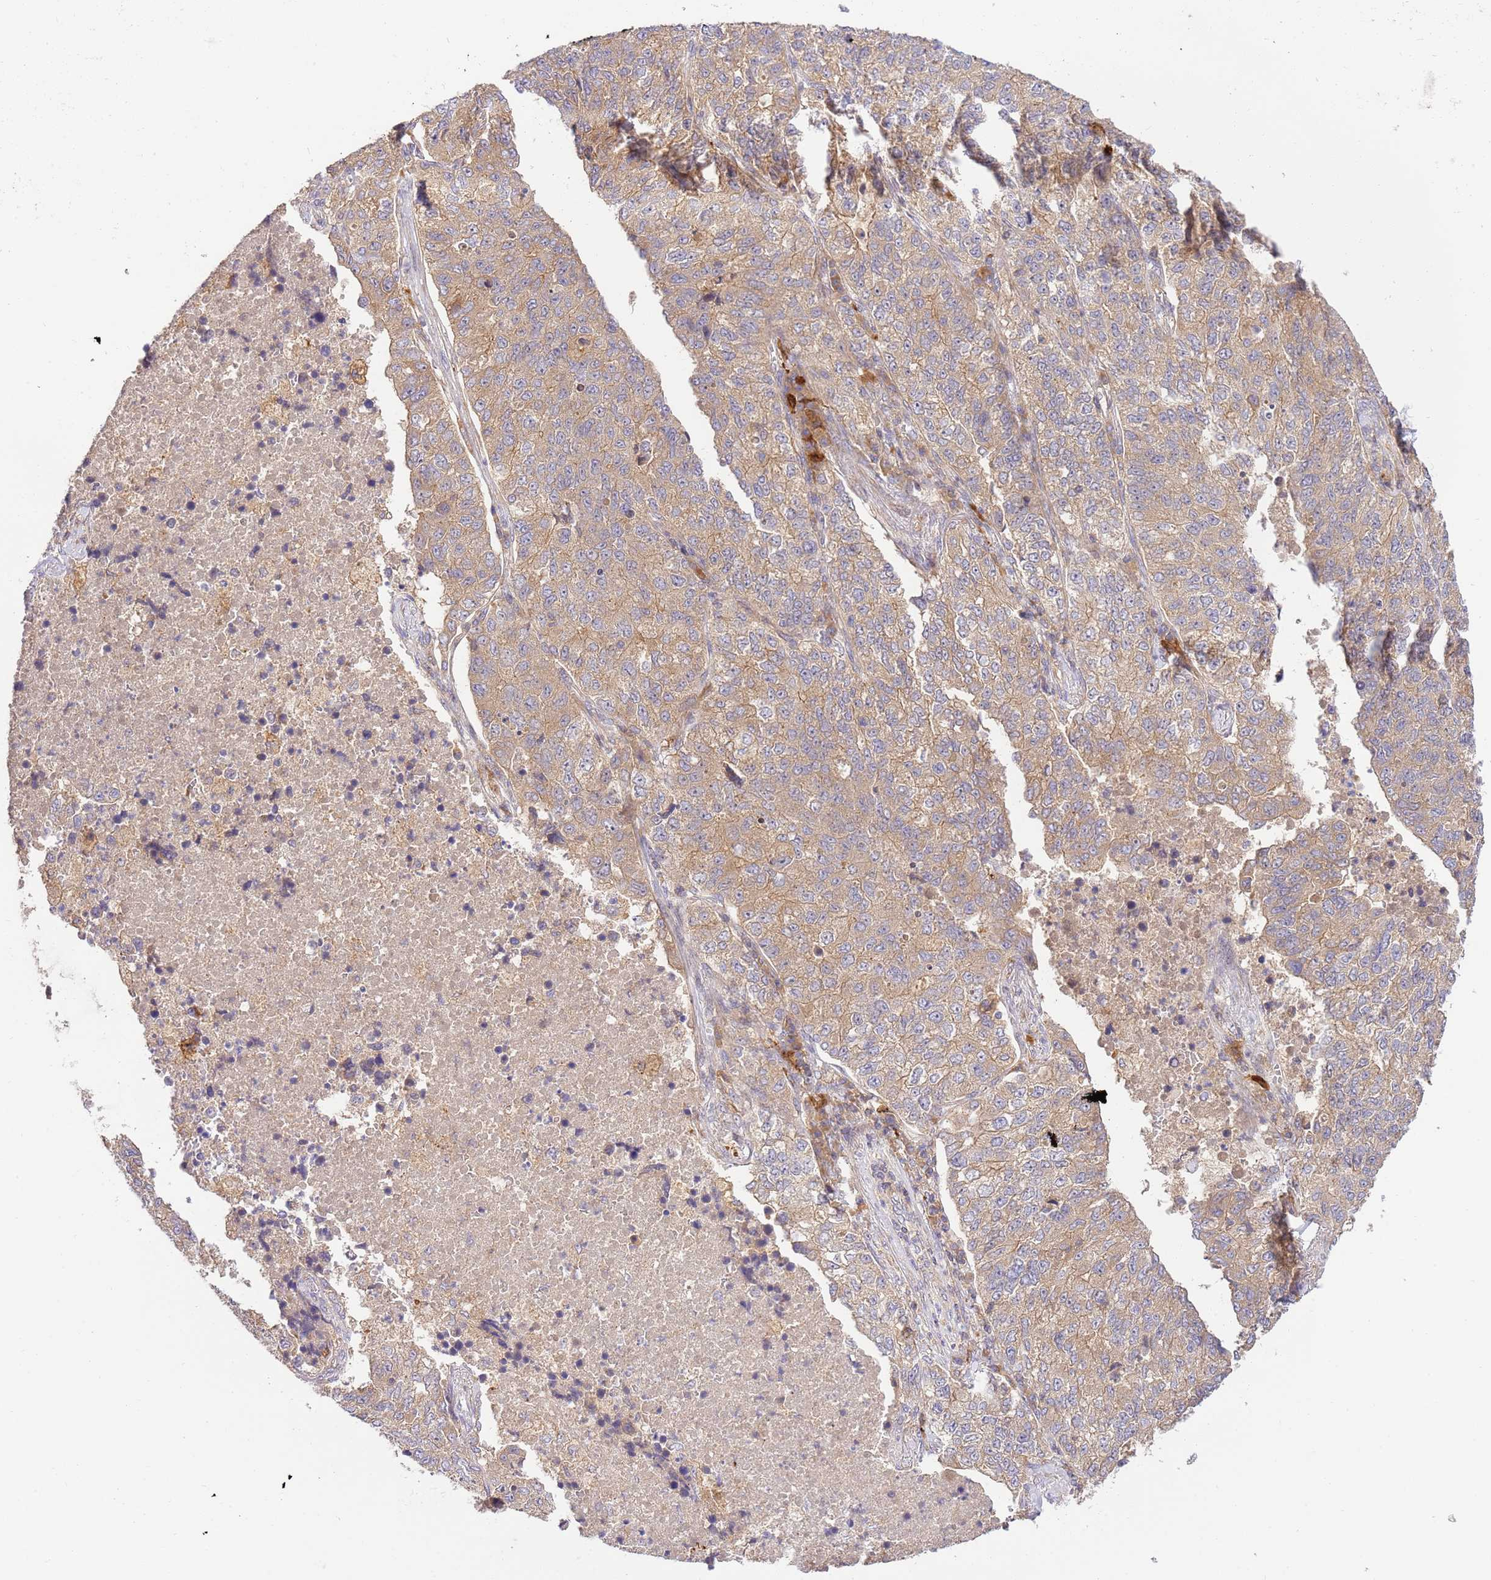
{"staining": {"intensity": "weak", "quantity": "25%-75%", "location": "cytoplasmic/membranous"}, "tissue": "lung cancer", "cell_type": "Tumor cells", "image_type": "cancer", "snomed": [{"axis": "morphology", "description": "Adenocarcinoma, NOS"}, {"axis": "topography", "description": "Lung"}], "caption": "A low amount of weak cytoplasmic/membranous staining is appreciated in approximately 25%-75% of tumor cells in adenocarcinoma (lung) tissue.", "gene": "GAREM1", "patient": {"sex": "male", "age": 49}}